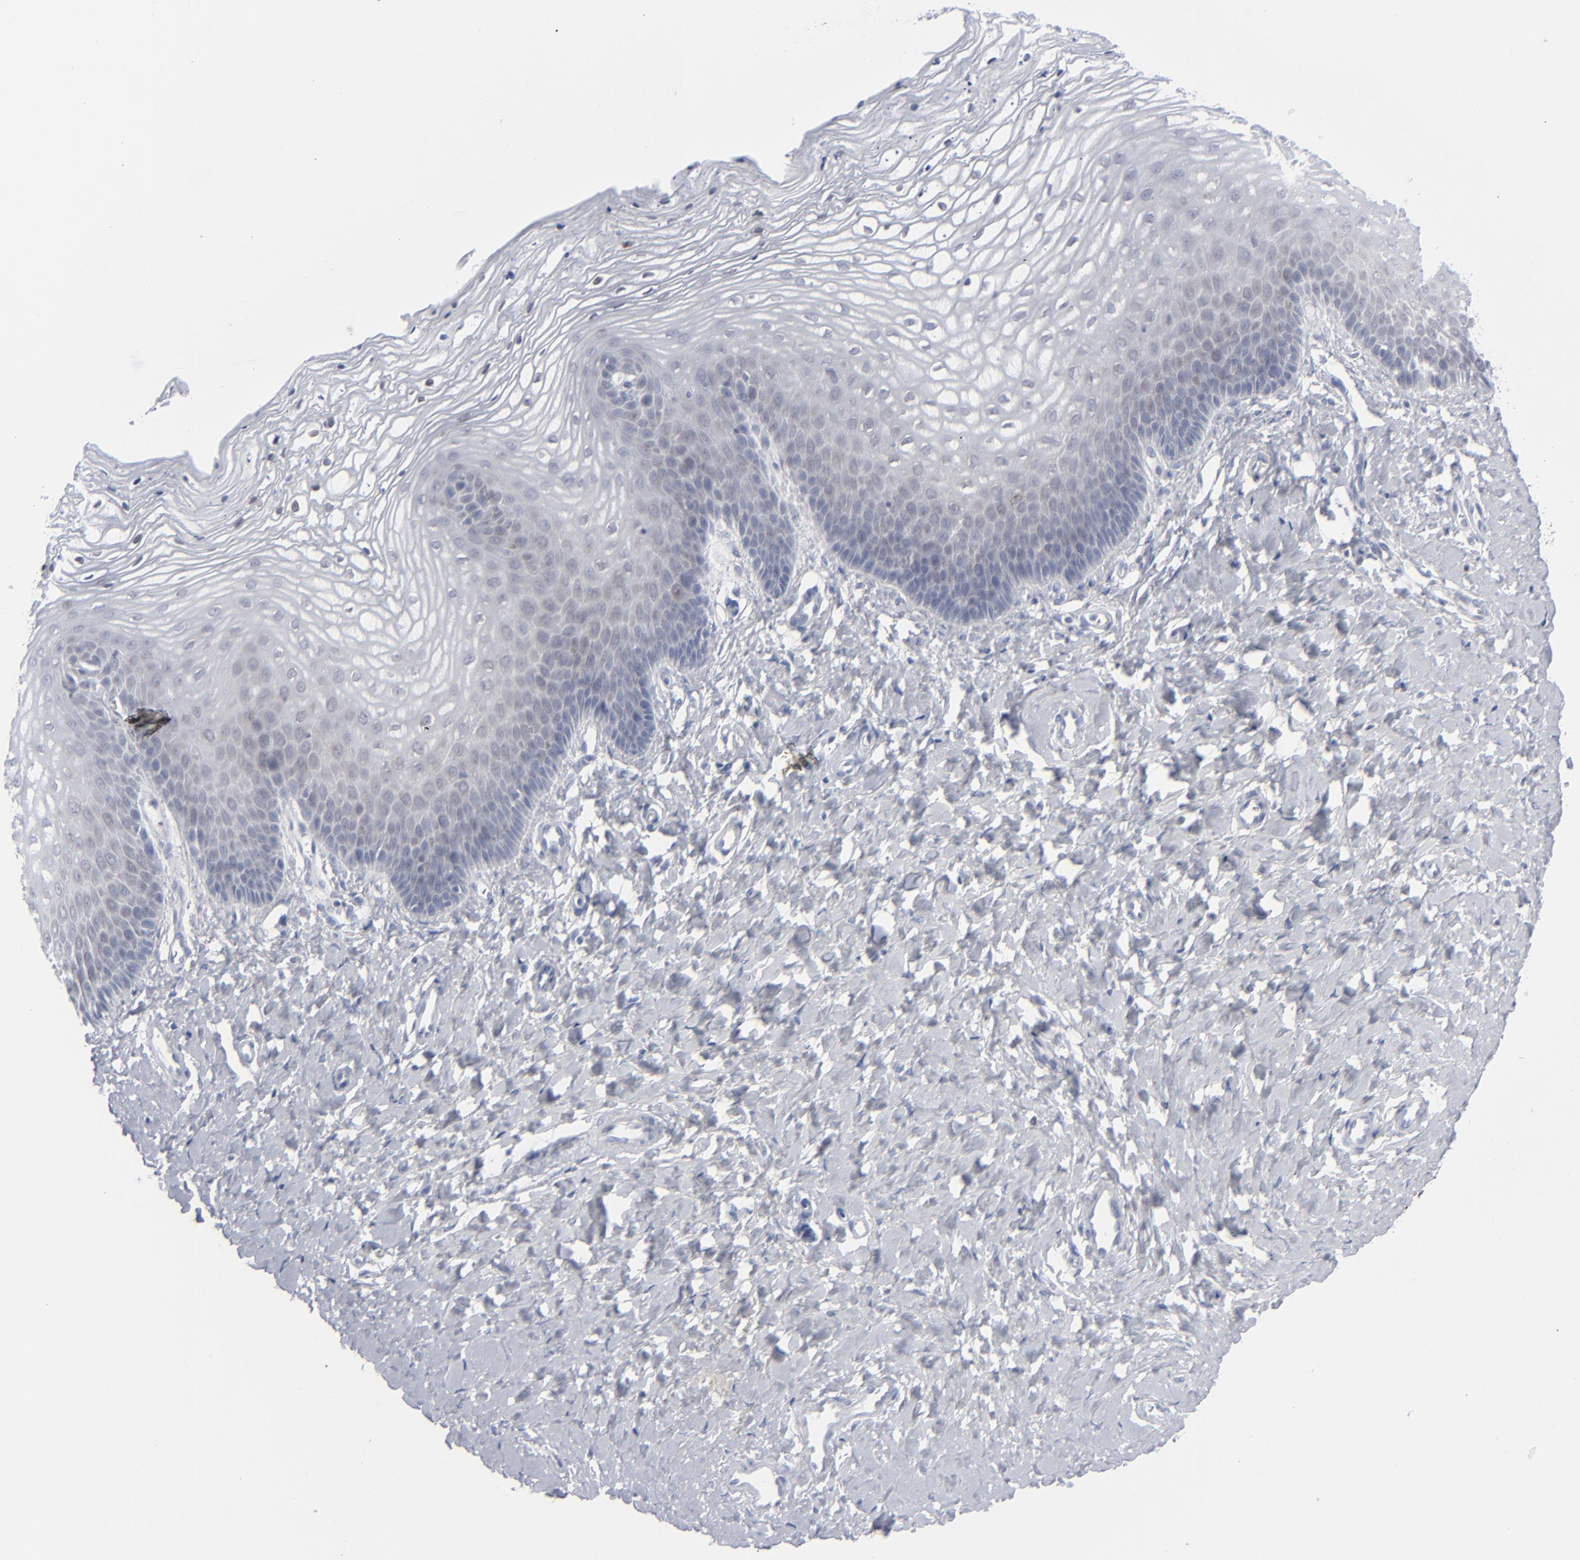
{"staining": {"intensity": "negative", "quantity": "none", "location": "none"}, "tissue": "vagina", "cell_type": "Squamous epithelial cells", "image_type": "normal", "snomed": [{"axis": "morphology", "description": "Normal tissue, NOS"}, {"axis": "topography", "description": "Vagina"}], "caption": "Squamous epithelial cells show no significant protein staining in unremarkable vagina.", "gene": "NUP88", "patient": {"sex": "female", "age": 68}}